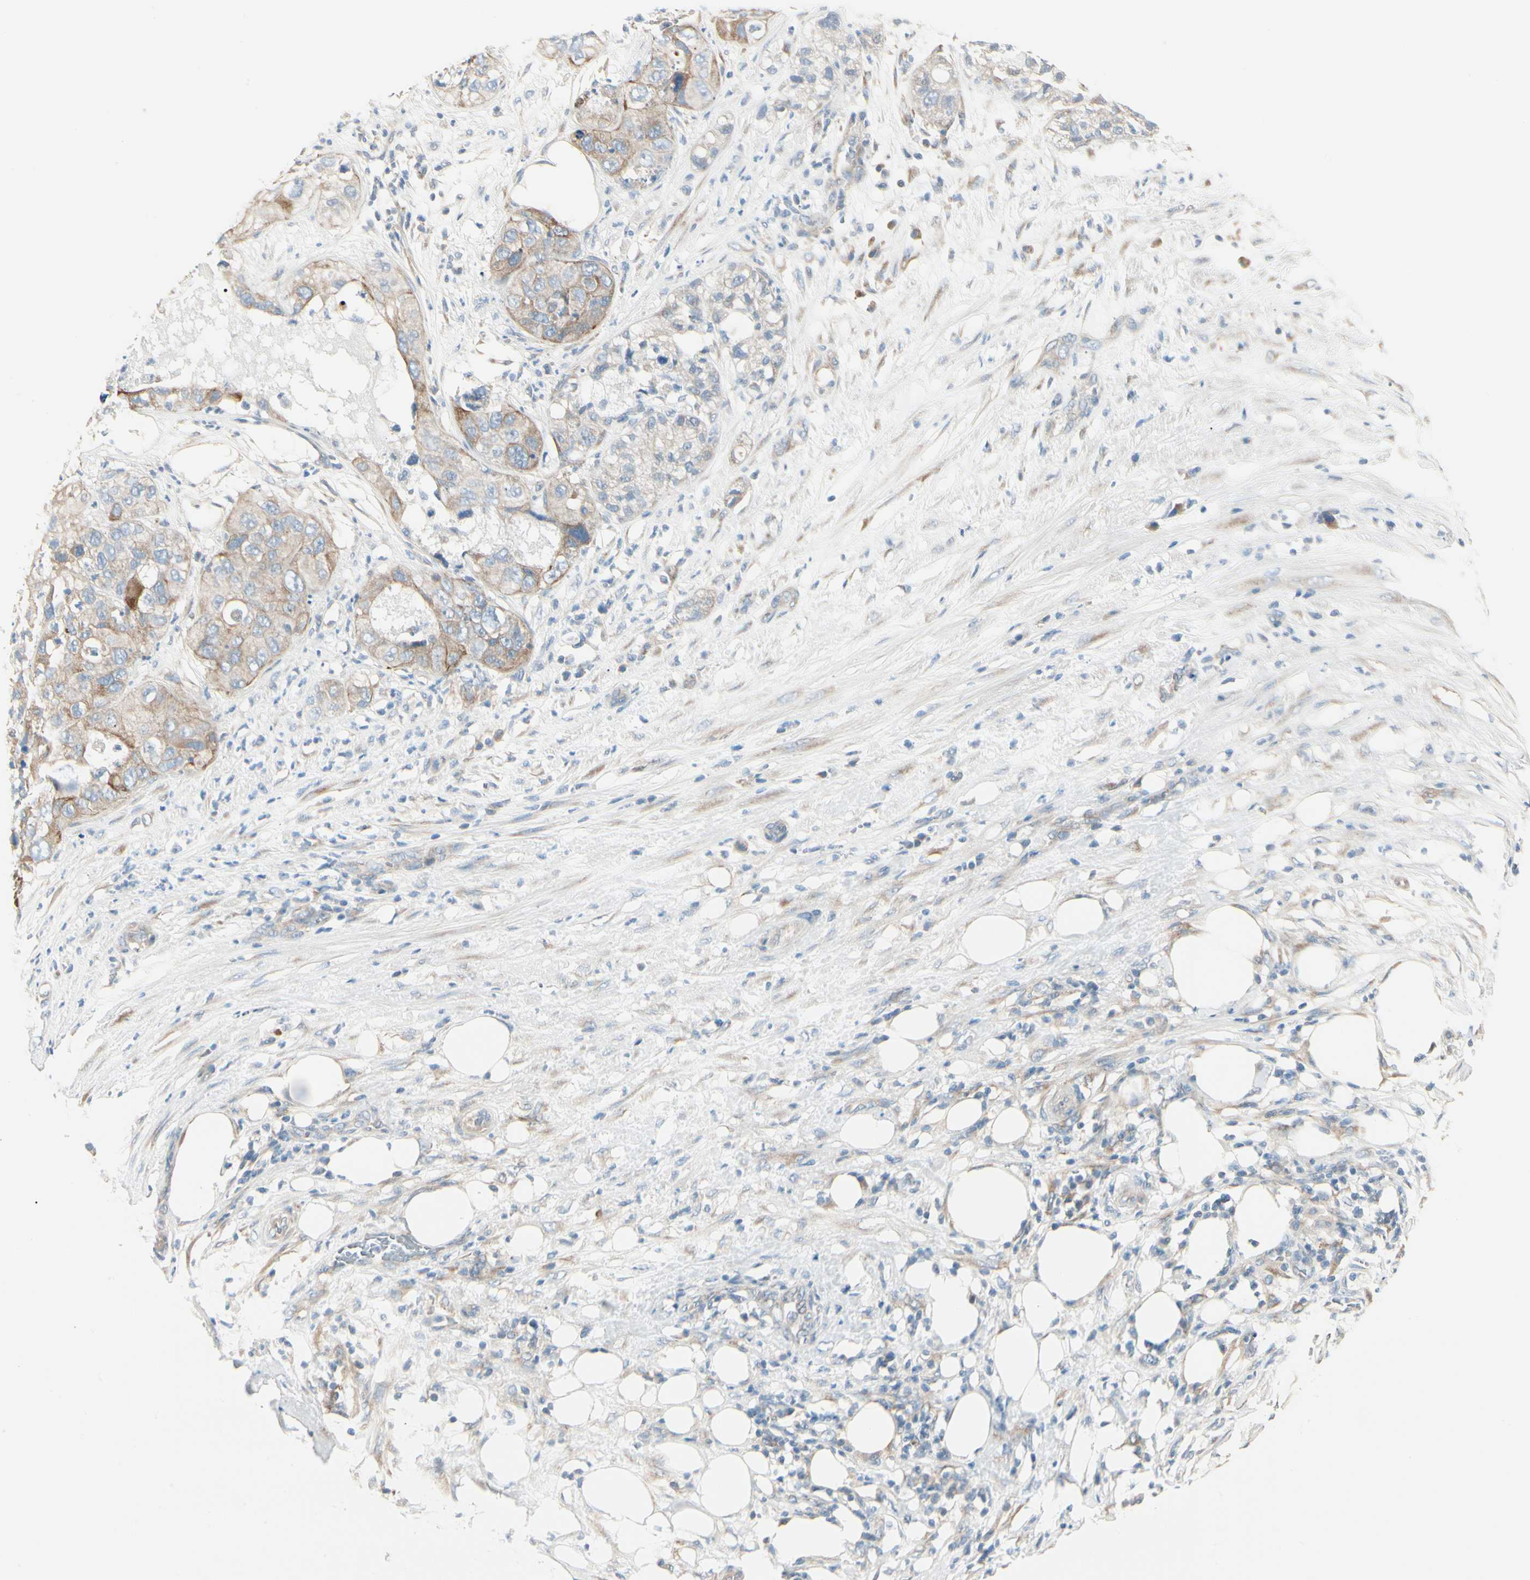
{"staining": {"intensity": "weak", "quantity": "25%-75%", "location": "cytoplasmic/membranous"}, "tissue": "pancreatic cancer", "cell_type": "Tumor cells", "image_type": "cancer", "snomed": [{"axis": "morphology", "description": "Adenocarcinoma, NOS"}, {"axis": "topography", "description": "Pancreas"}], "caption": "High-power microscopy captured an immunohistochemistry (IHC) micrograph of adenocarcinoma (pancreatic), revealing weak cytoplasmic/membranous positivity in about 25%-75% of tumor cells. (brown staining indicates protein expression, while blue staining denotes nuclei).", "gene": "DUSP12", "patient": {"sex": "female", "age": 78}}